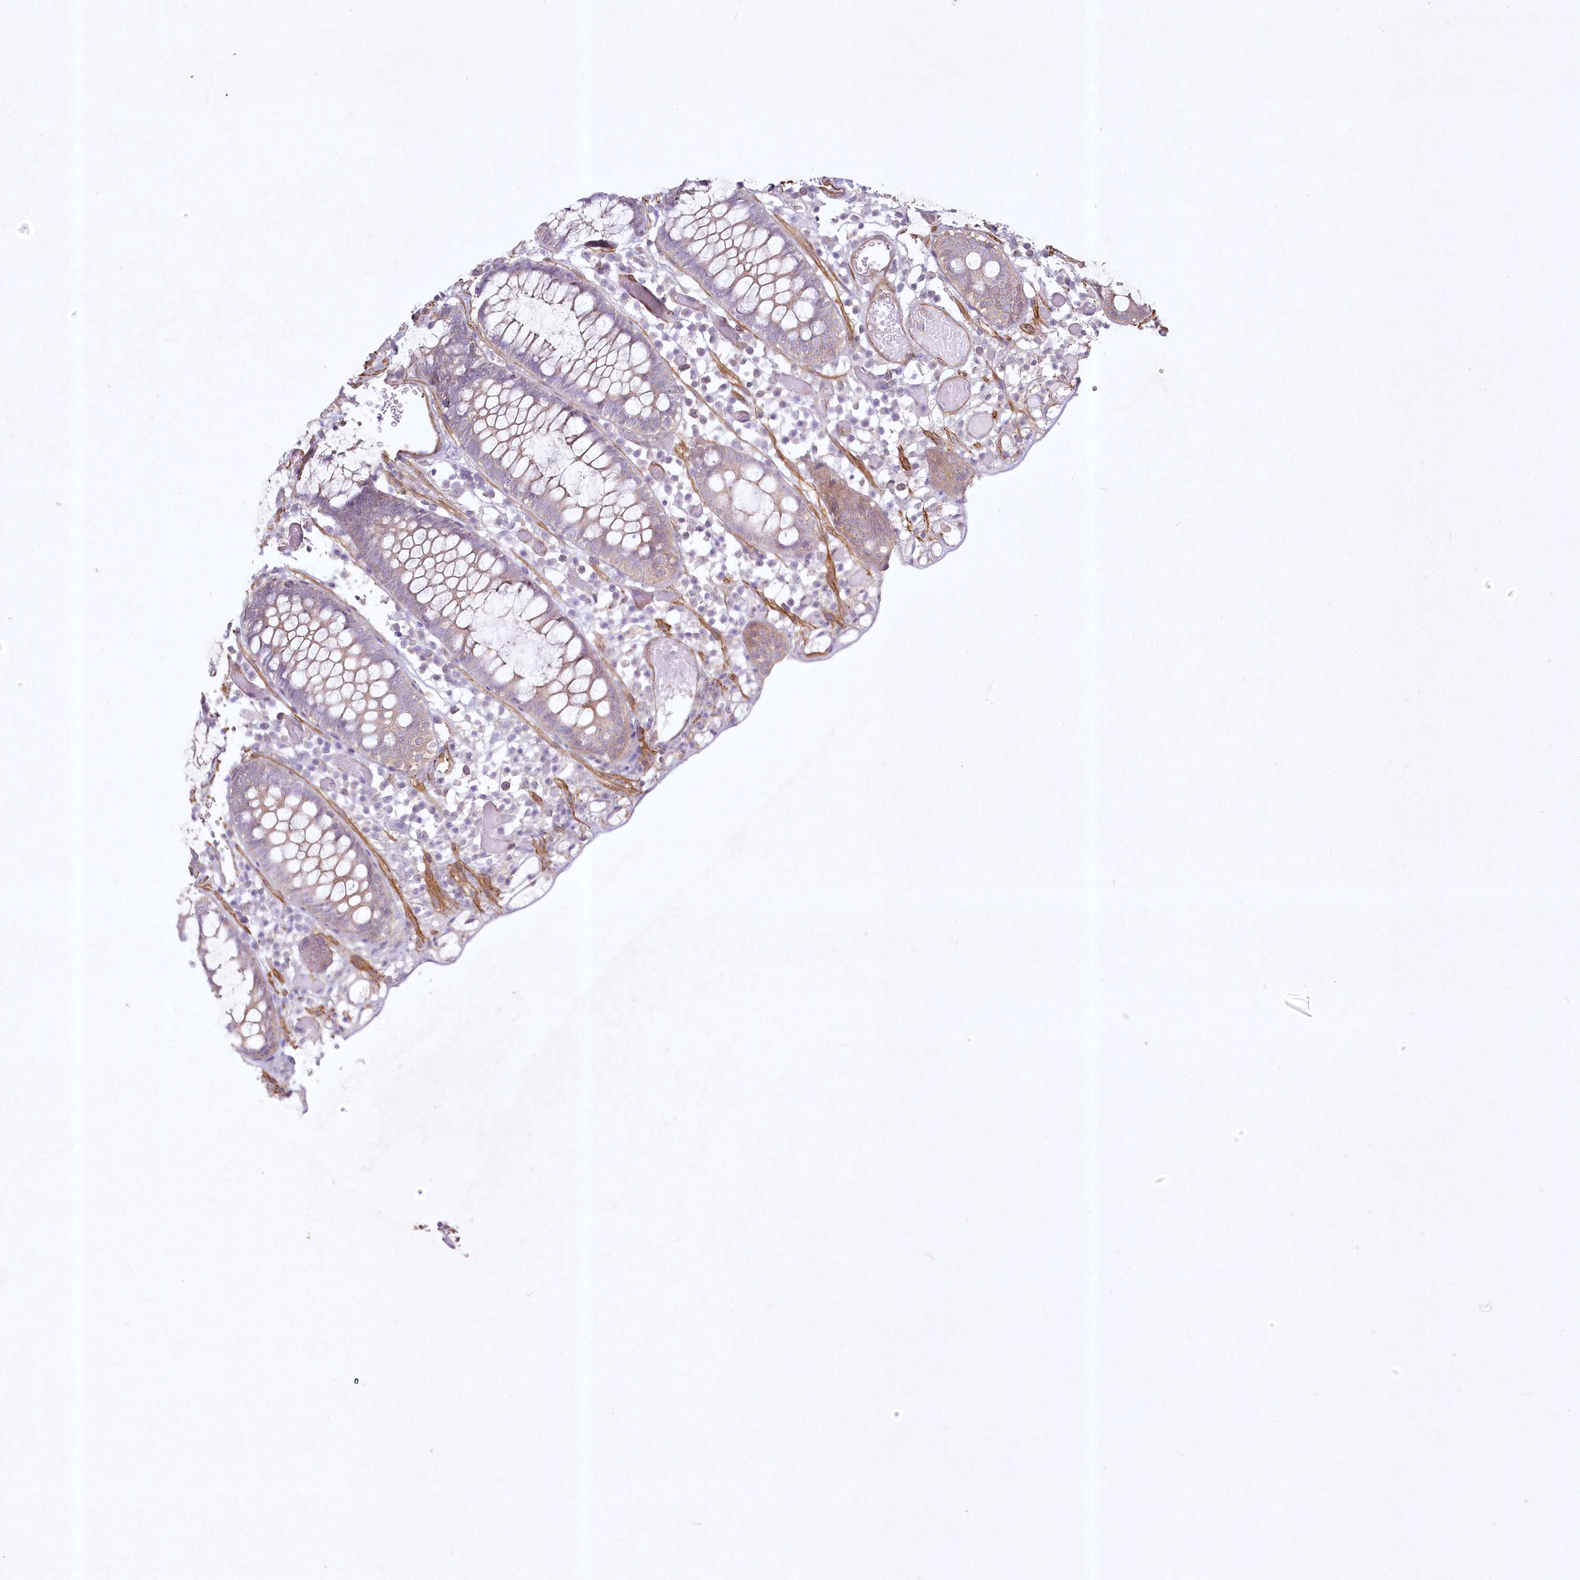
{"staining": {"intensity": "negative", "quantity": "none", "location": "none"}, "tissue": "colon", "cell_type": "Endothelial cells", "image_type": "normal", "snomed": [{"axis": "morphology", "description": "Normal tissue, NOS"}, {"axis": "topography", "description": "Colon"}], "caption": "DAB (3,3'-diaminobenzidine) immunohistochemical staining of benign human colon demonstrates no significant expression in endothelial cells. Brightfield microscopy of IHC stained with DAB (brown) and hematoxylin (blue), captured at high magnification.", "gene": "INPP4B", "patient": {"sex": "male", "age": 14}}